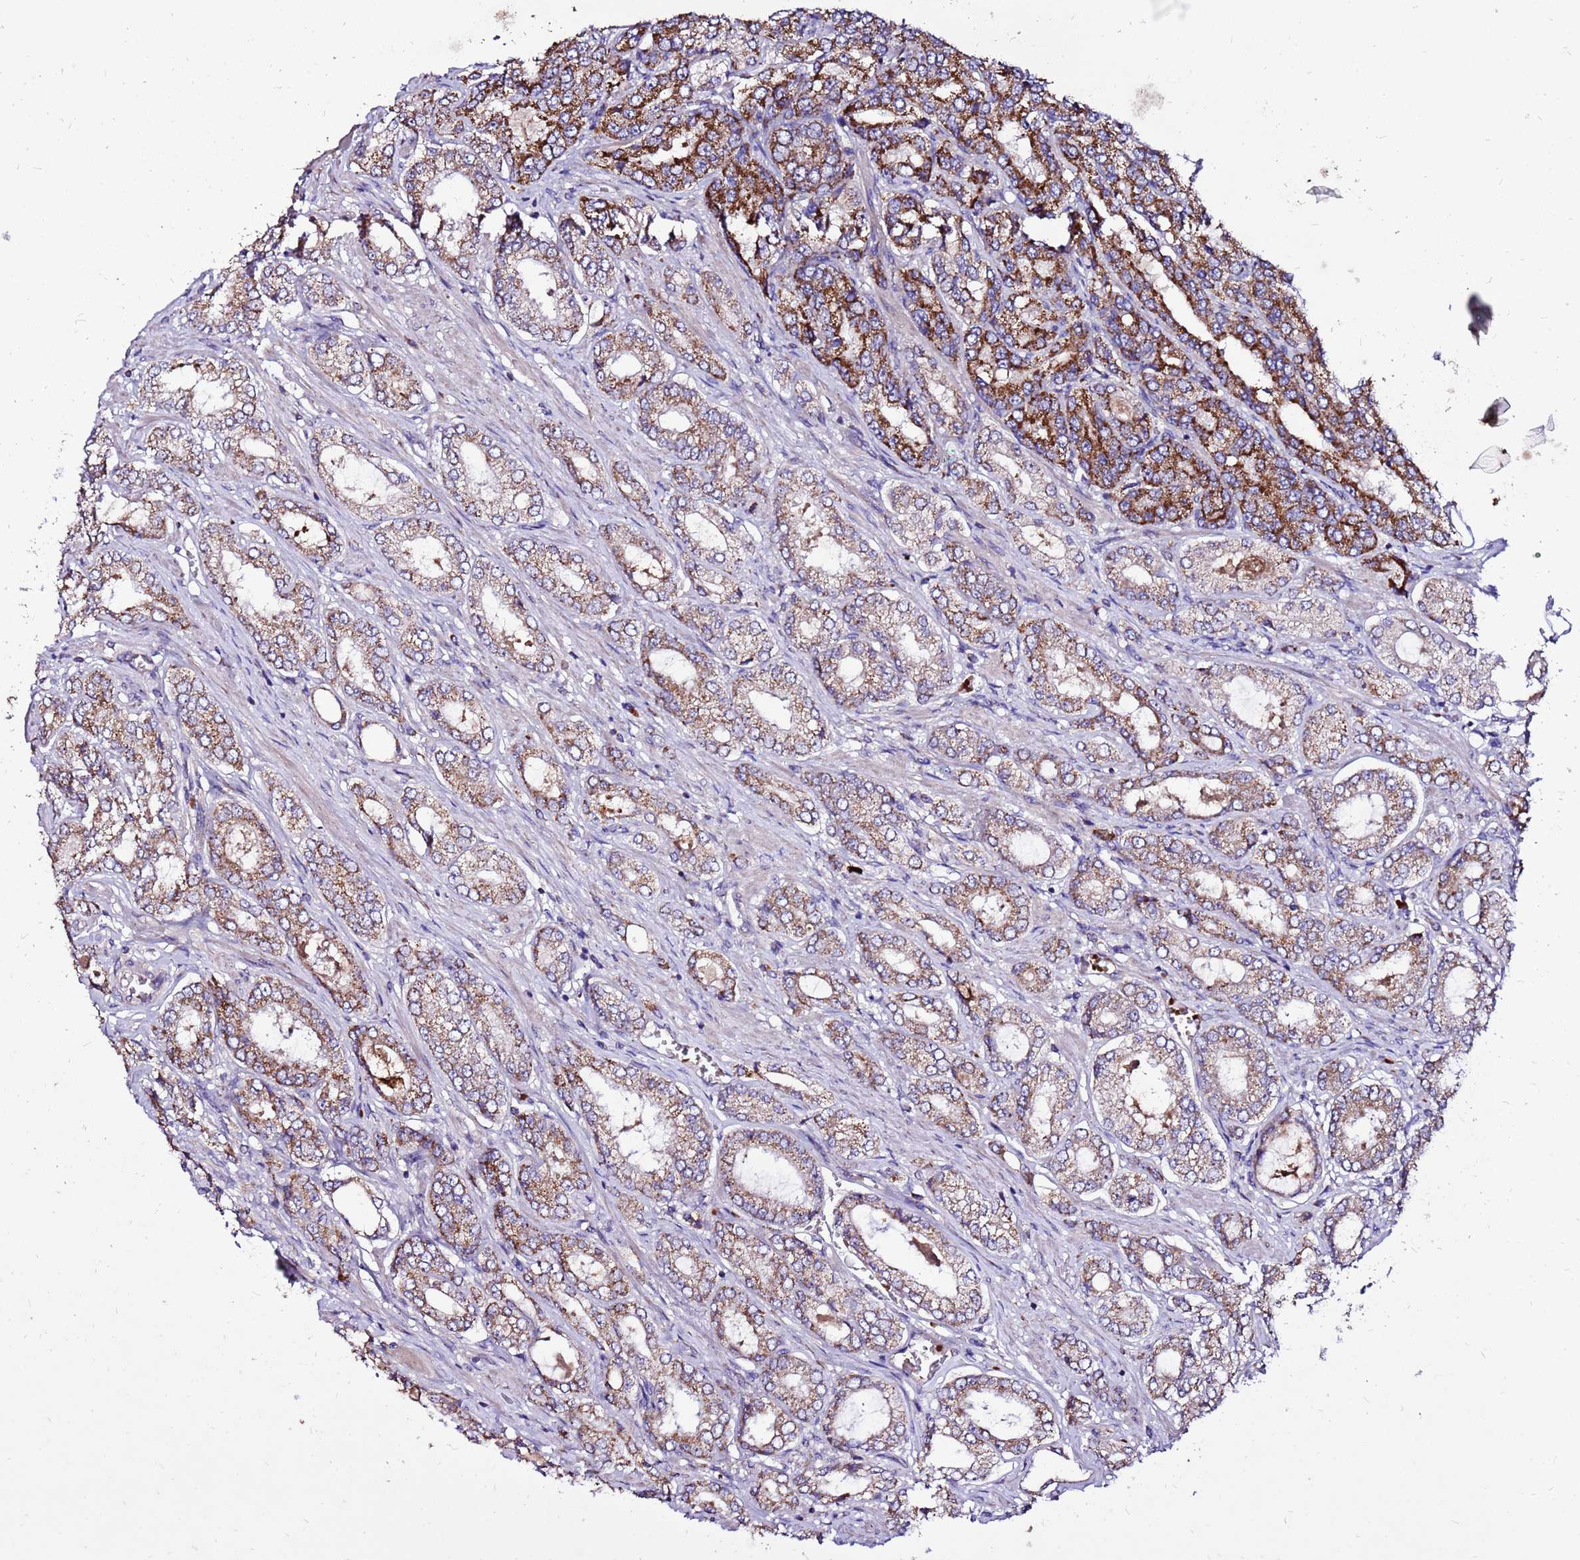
{"staining": {"intensity": "moderate", "quantity": ">75%", "location": "cytoplasmic/membranous"}, "tissue": "prostate cancer", "cell_type": "Tumor cells", "image_type": "cancer", "snomed": [{"axis": "morphology", "description": "Adenocarcinoma, High grade"}, {"axis": "topography", "description": "Prostate"}], "caption": "This image displays immunohistochemistry (IHC) staining of prostate high-grade adenocarcinoma, with medium moderate cytoplasmic/membranous expression in about >75% of tumor cells.", "gene": "SPSB3", "patient": {"sex": "male", "age": 68}}